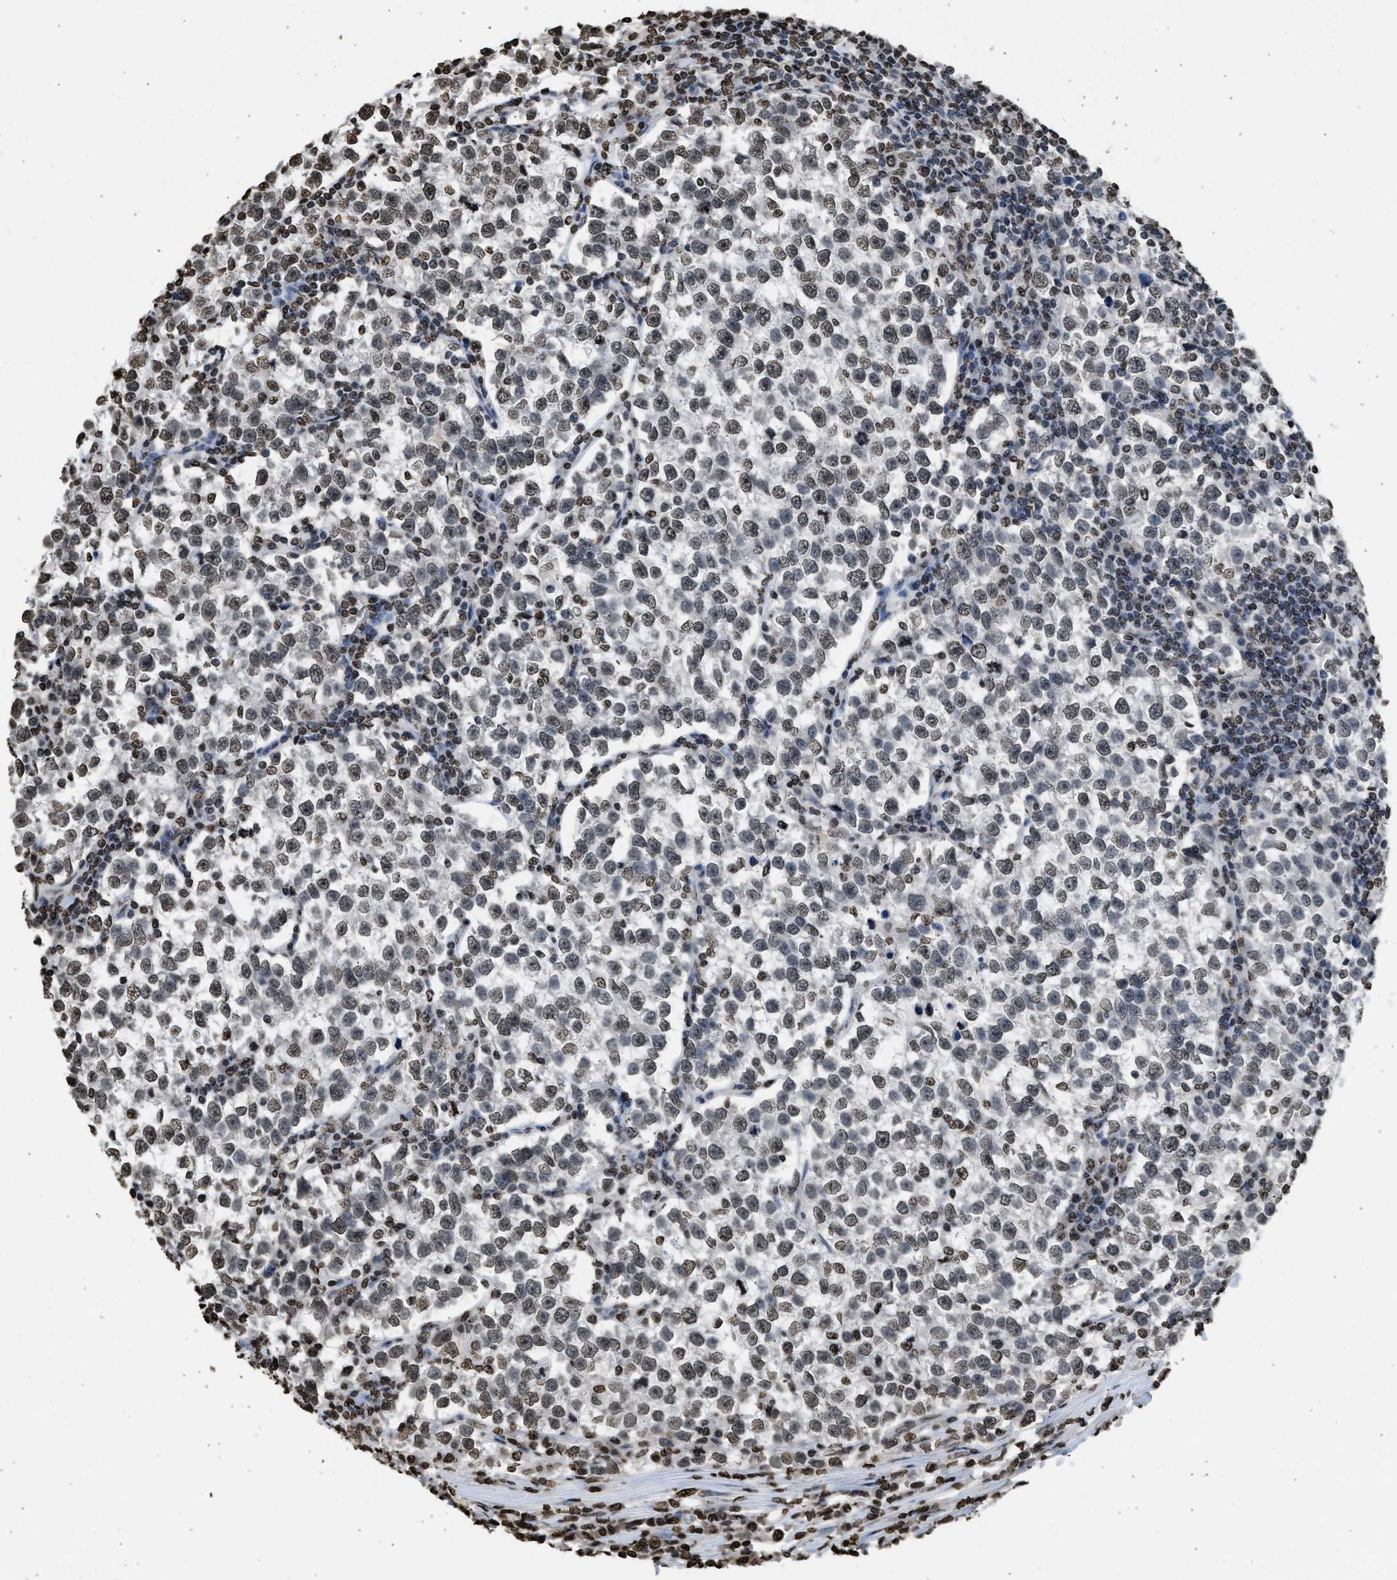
{"staining": {"intensity": "moderate", "quantity": ">75%", "location": "nuclear"}, "tissue": "testis cancer", "cell_type": "Tumor cells", "image_type": "cancer", "snomed": [{"axis": "morphology", "description": "Normal tissue, NOS"}, {"axis": "morphology", "description": "Seminoma, NOS"}, {"axis": "topography", "description": "Testis"}], "caption": "Immunohistochemical staining of testis seminoma shows moderate nuclear protein expression in about >75% of tumor cells. The protein is shown in brown color, while the nuclei are stained blue.", "gene": "RRAGC", "patient": {"sex": "male", "age": 43}}